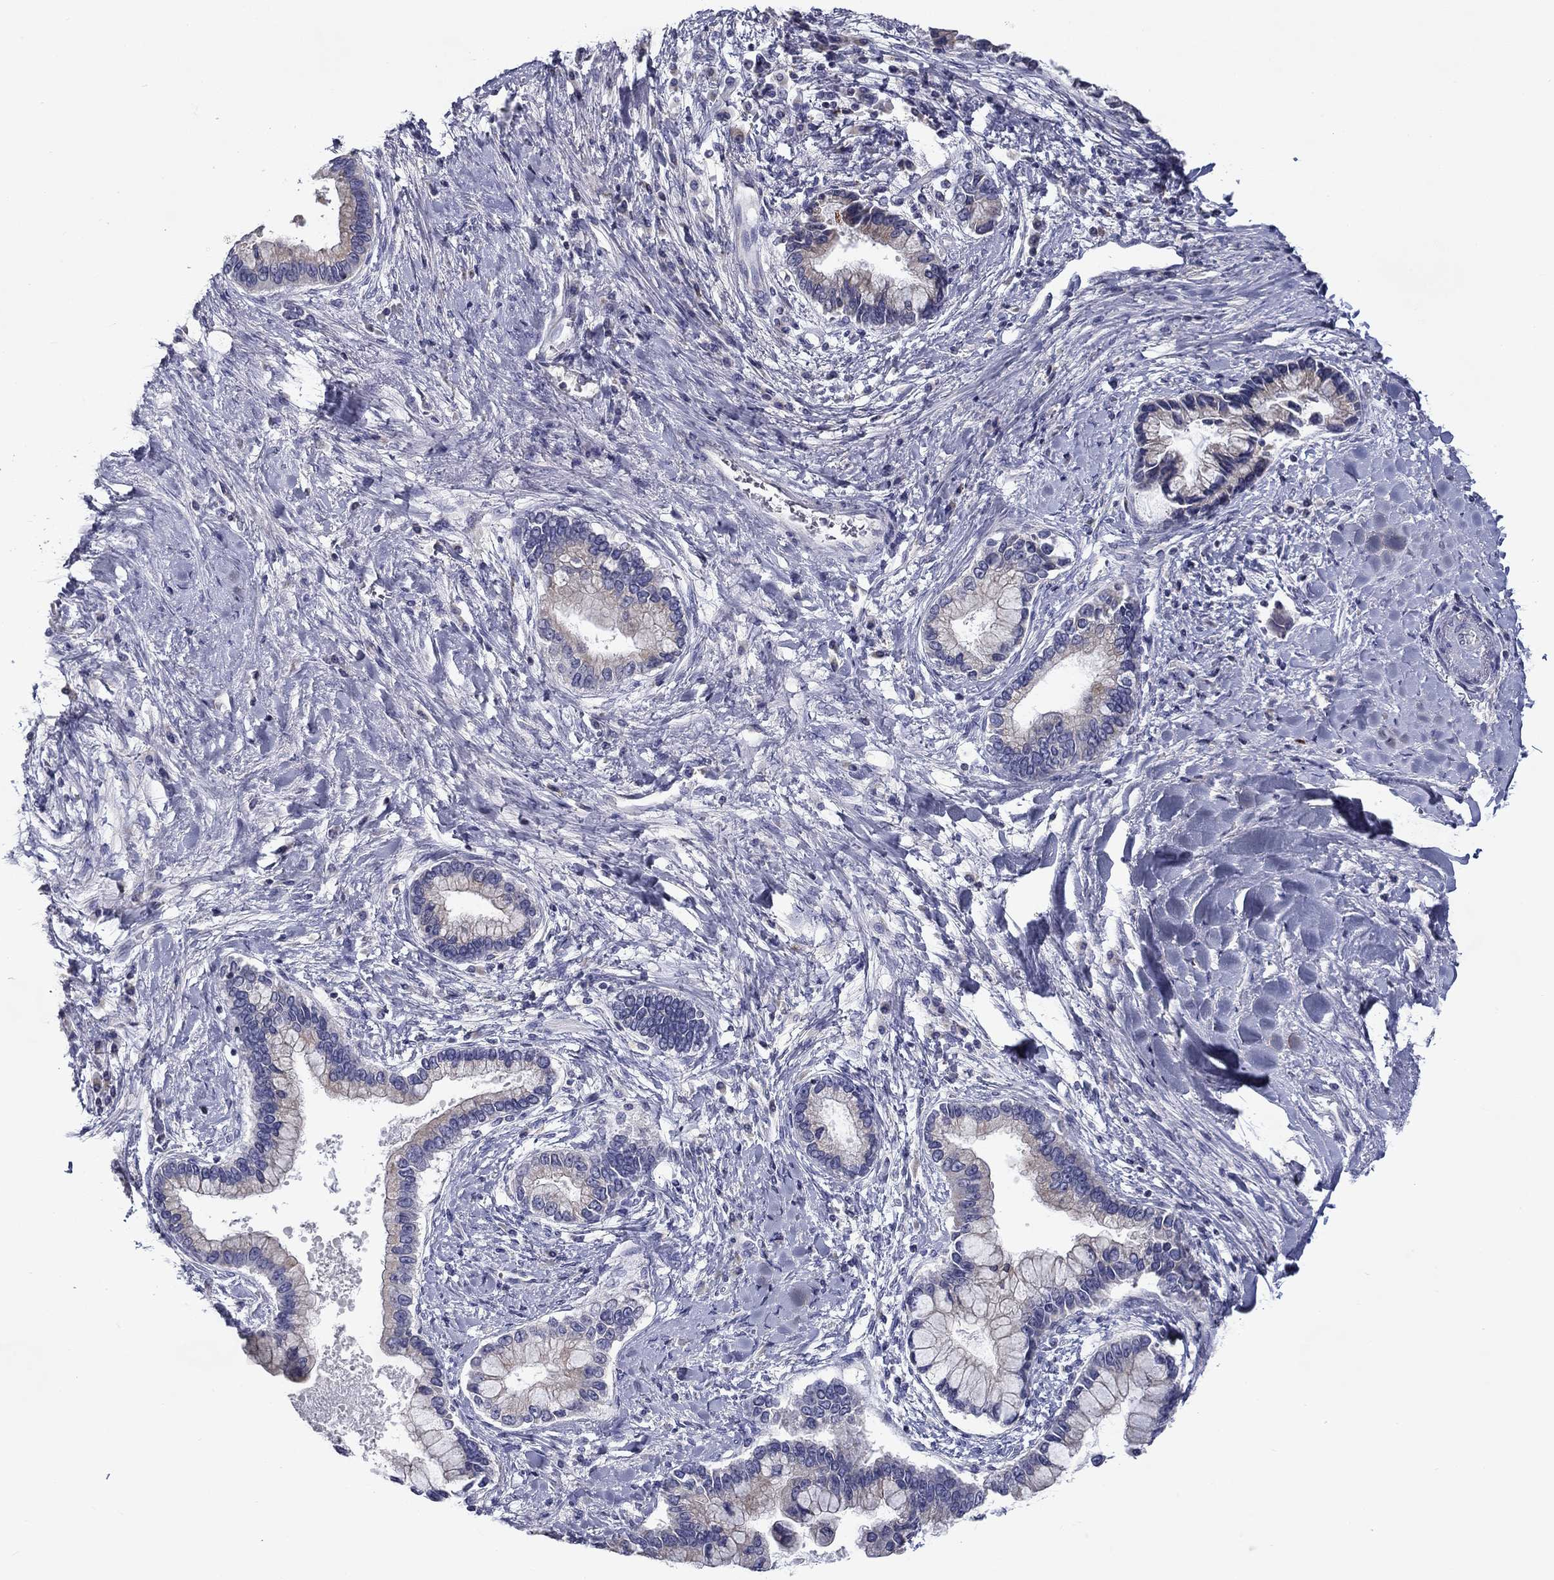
{"staining": {"intensity": "negative", "quantity": "none", "location": "none"}, "tissue": "liver cancer", "cell_type": "Tumor cells", "image_type": "cancer", "snomed": [{"axis": "morphology", "description": "Cholangiocarcinoma"}, {"axis": "topography", "description": "Liver"}], "caption": "Tumor cells are negative for protein expression in human liver cancer (cholangiocarcinoma).", "gene": "SPATA7", "patient": {"sex": "male", "age": 50}}